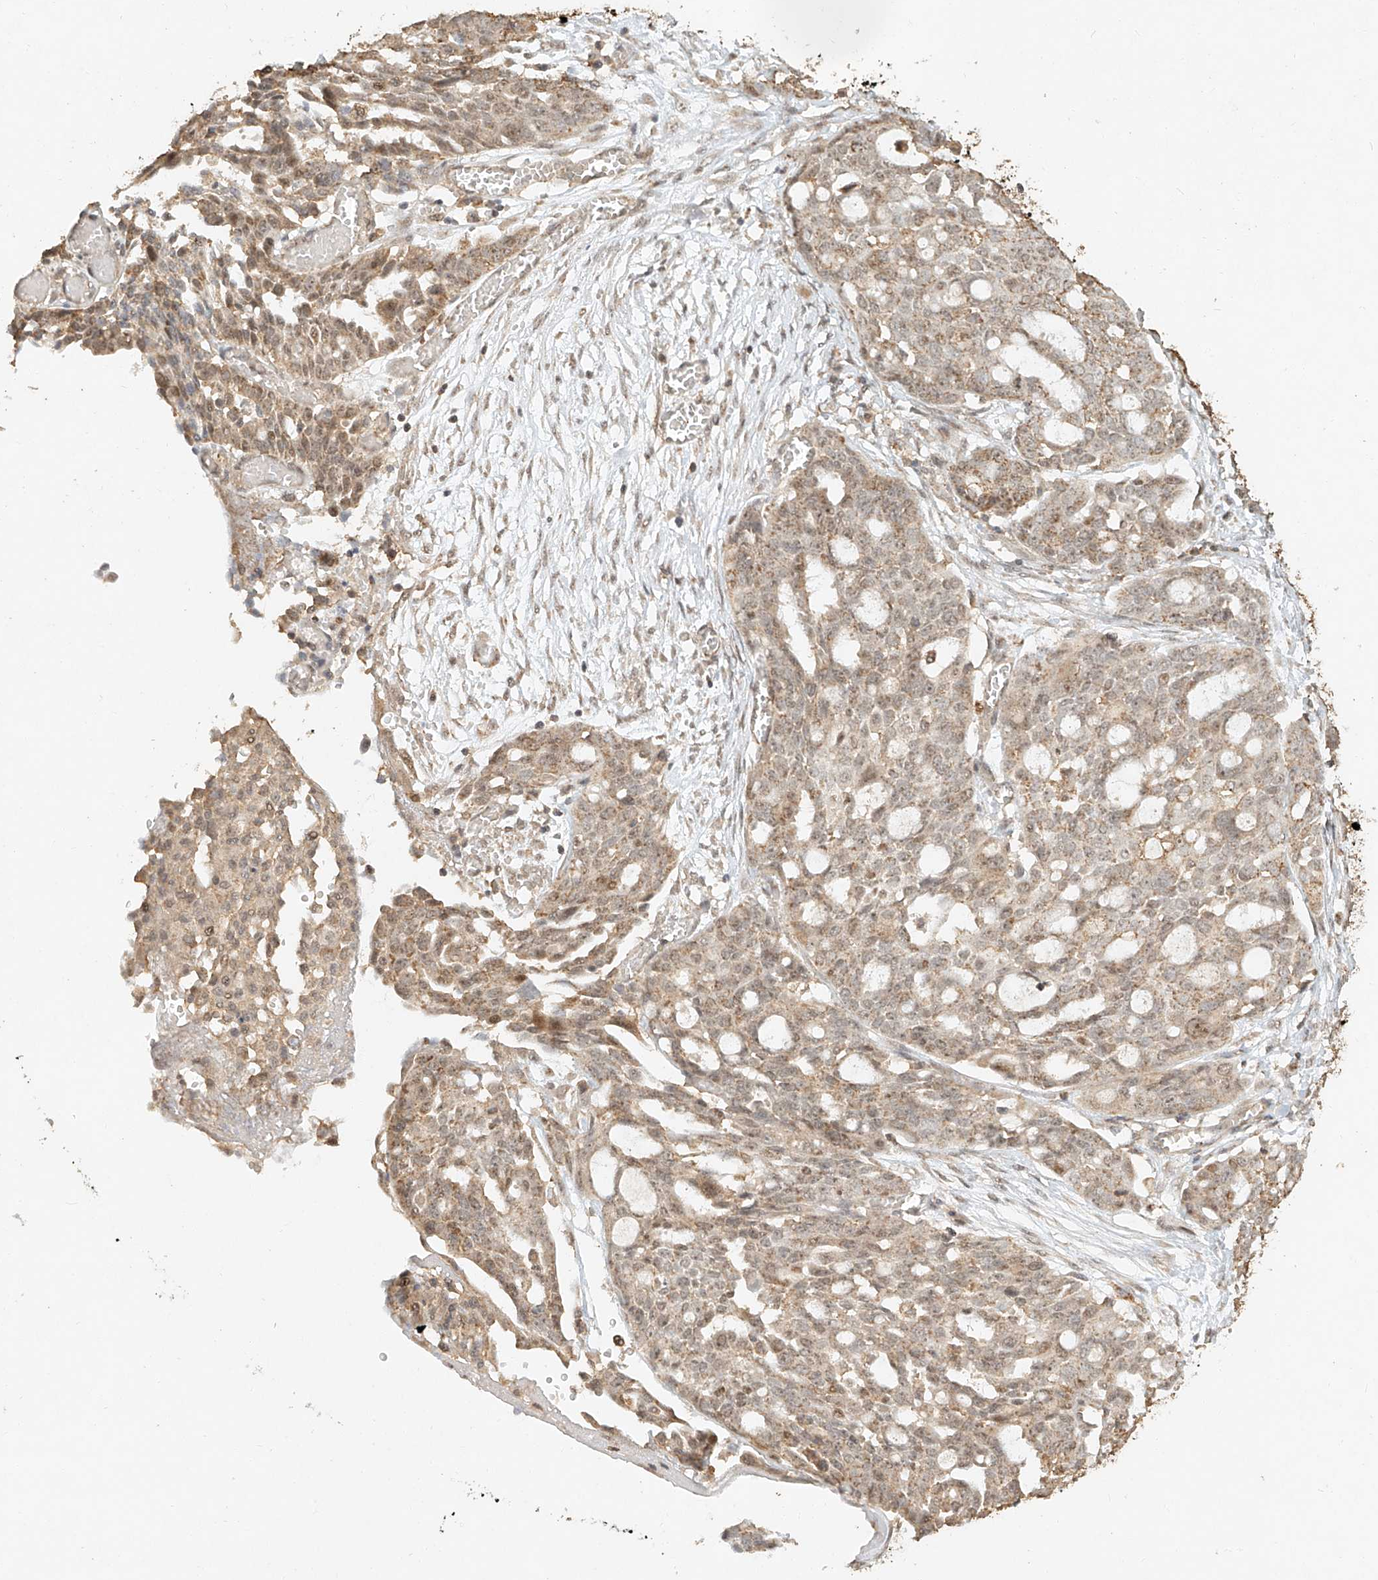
{"staining": {"intensity": "moderate", "quantity": ">75%", "location": "cytoplasmic/membranous"}, "tissue": "ovarian cancer", "cell_type": "Tumor cells", "image_type": "cancer", "snomed": [{"axis": "morphology", "description": "Cystadenocarcinoma, serous, NOS"}, {"axis": "topography", "description": "Soft tissue"}, {"axis": "topography", "description": "Ovary"}], "caption": "Immunohistochemical staining of human serous cystadenocarcinoma (ovarian) displays medium levels of moderate cytoplasmic/membranous positivity in about >75% of tumor cells. Using DAB (3,3'-diaminobenzidine) (brown) and hematoxylin (blue) stains, captured at high magnification using brightfield microscopy.", "gene": "CXorf58", "patient": {"sex": "female", "age": 57}}